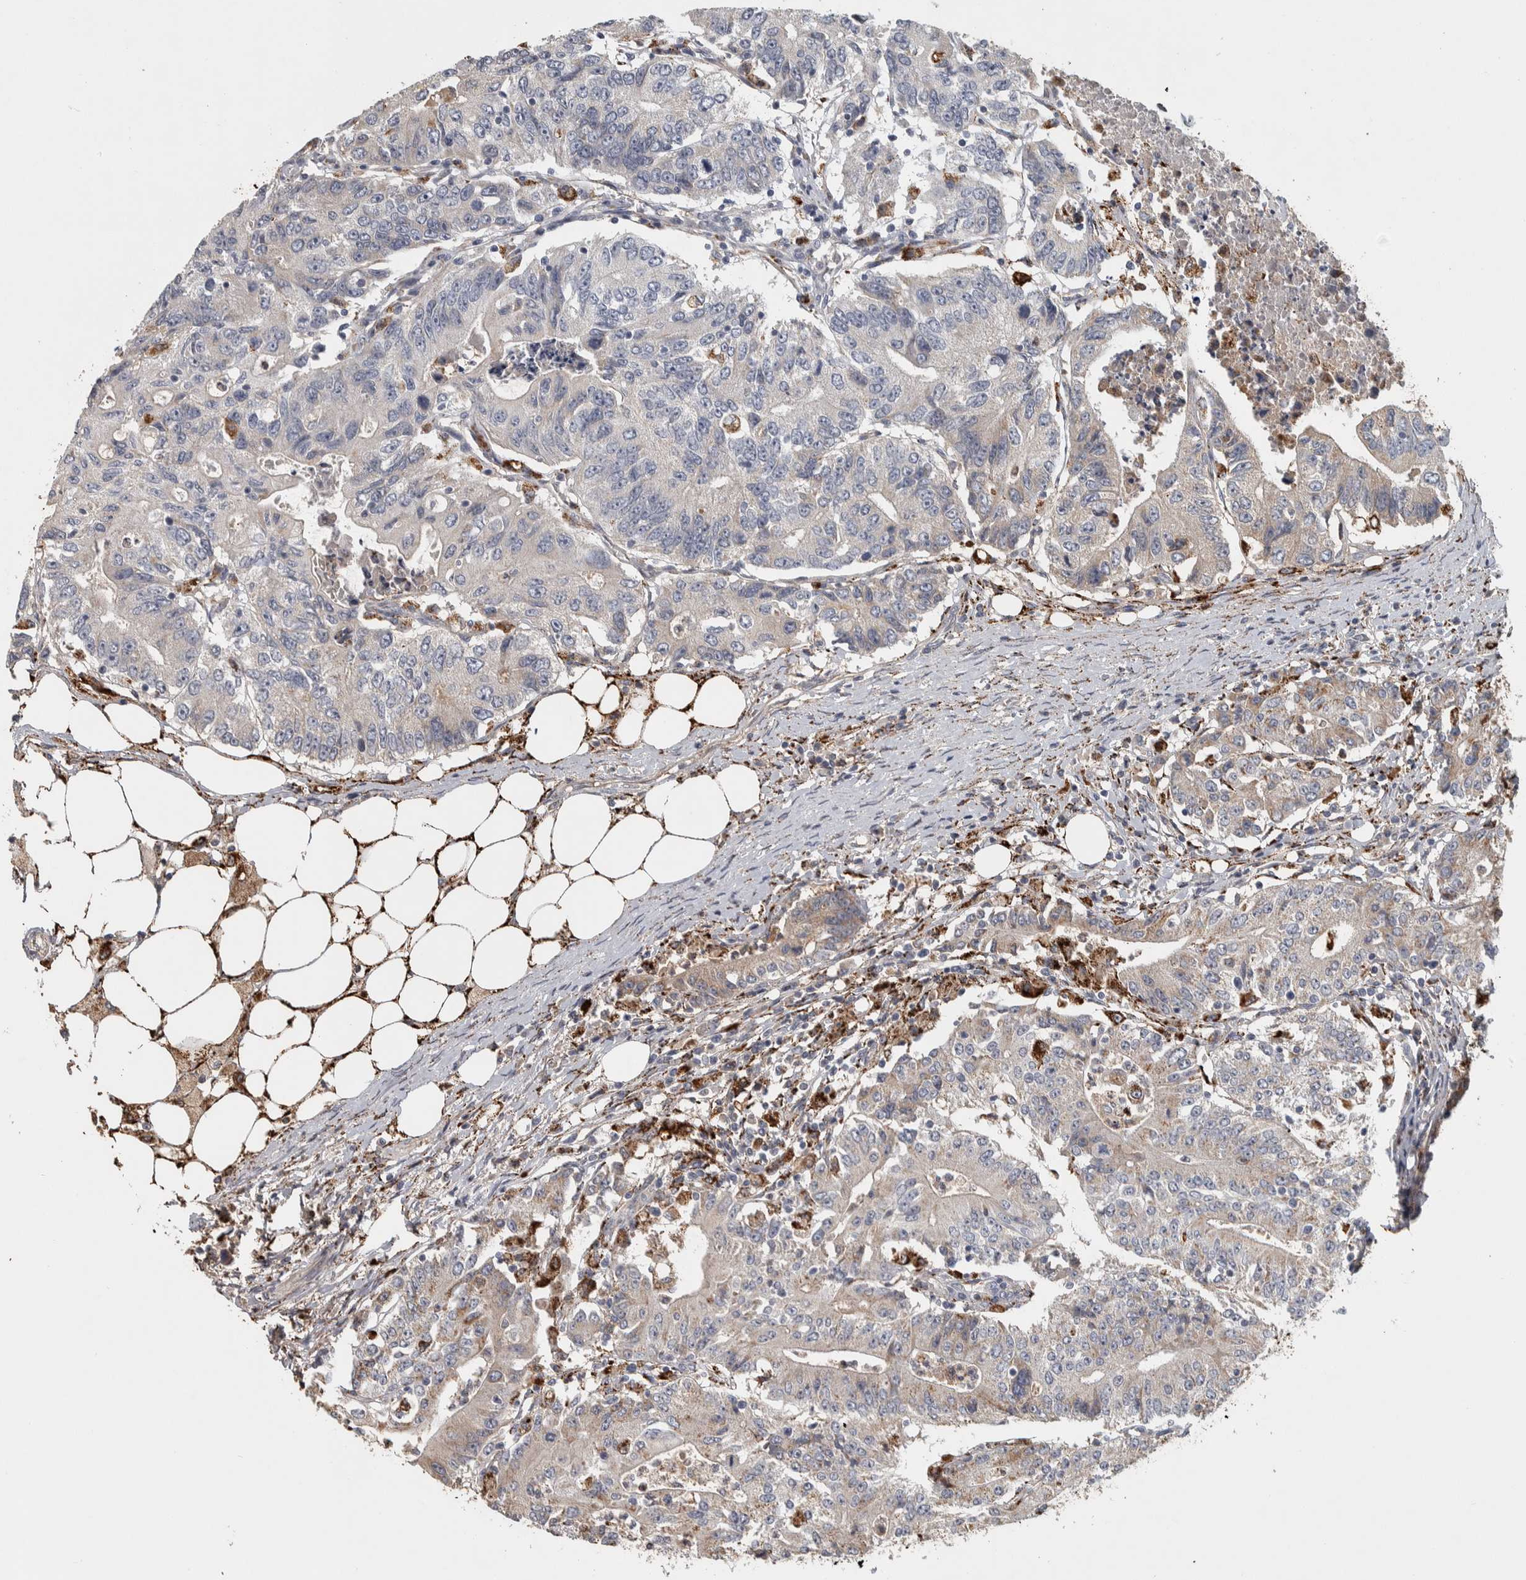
{"staining": {"intensity": "weak", "quantity": "25%-75%", "location": "cytoplasmic/membranous"}, "tissue": "colorectal cancer", "cell_type": "Tumor cells", "image_type": "cancer", "snomed": [{"axis": "morphology", "description": "Adenocarcinoma, NOS"}, {"axis": "topography", "description": "Colon"}], "caption": "Approximately 25%-75% of tumor cells in adenocarcinoma (colorectal) display weak cytoplasmic/membranous protein positivity as visualized by brown immunohistochemical staining.", "gene": "FAM78A", "patient": {"sex": "female", "age": 77}}